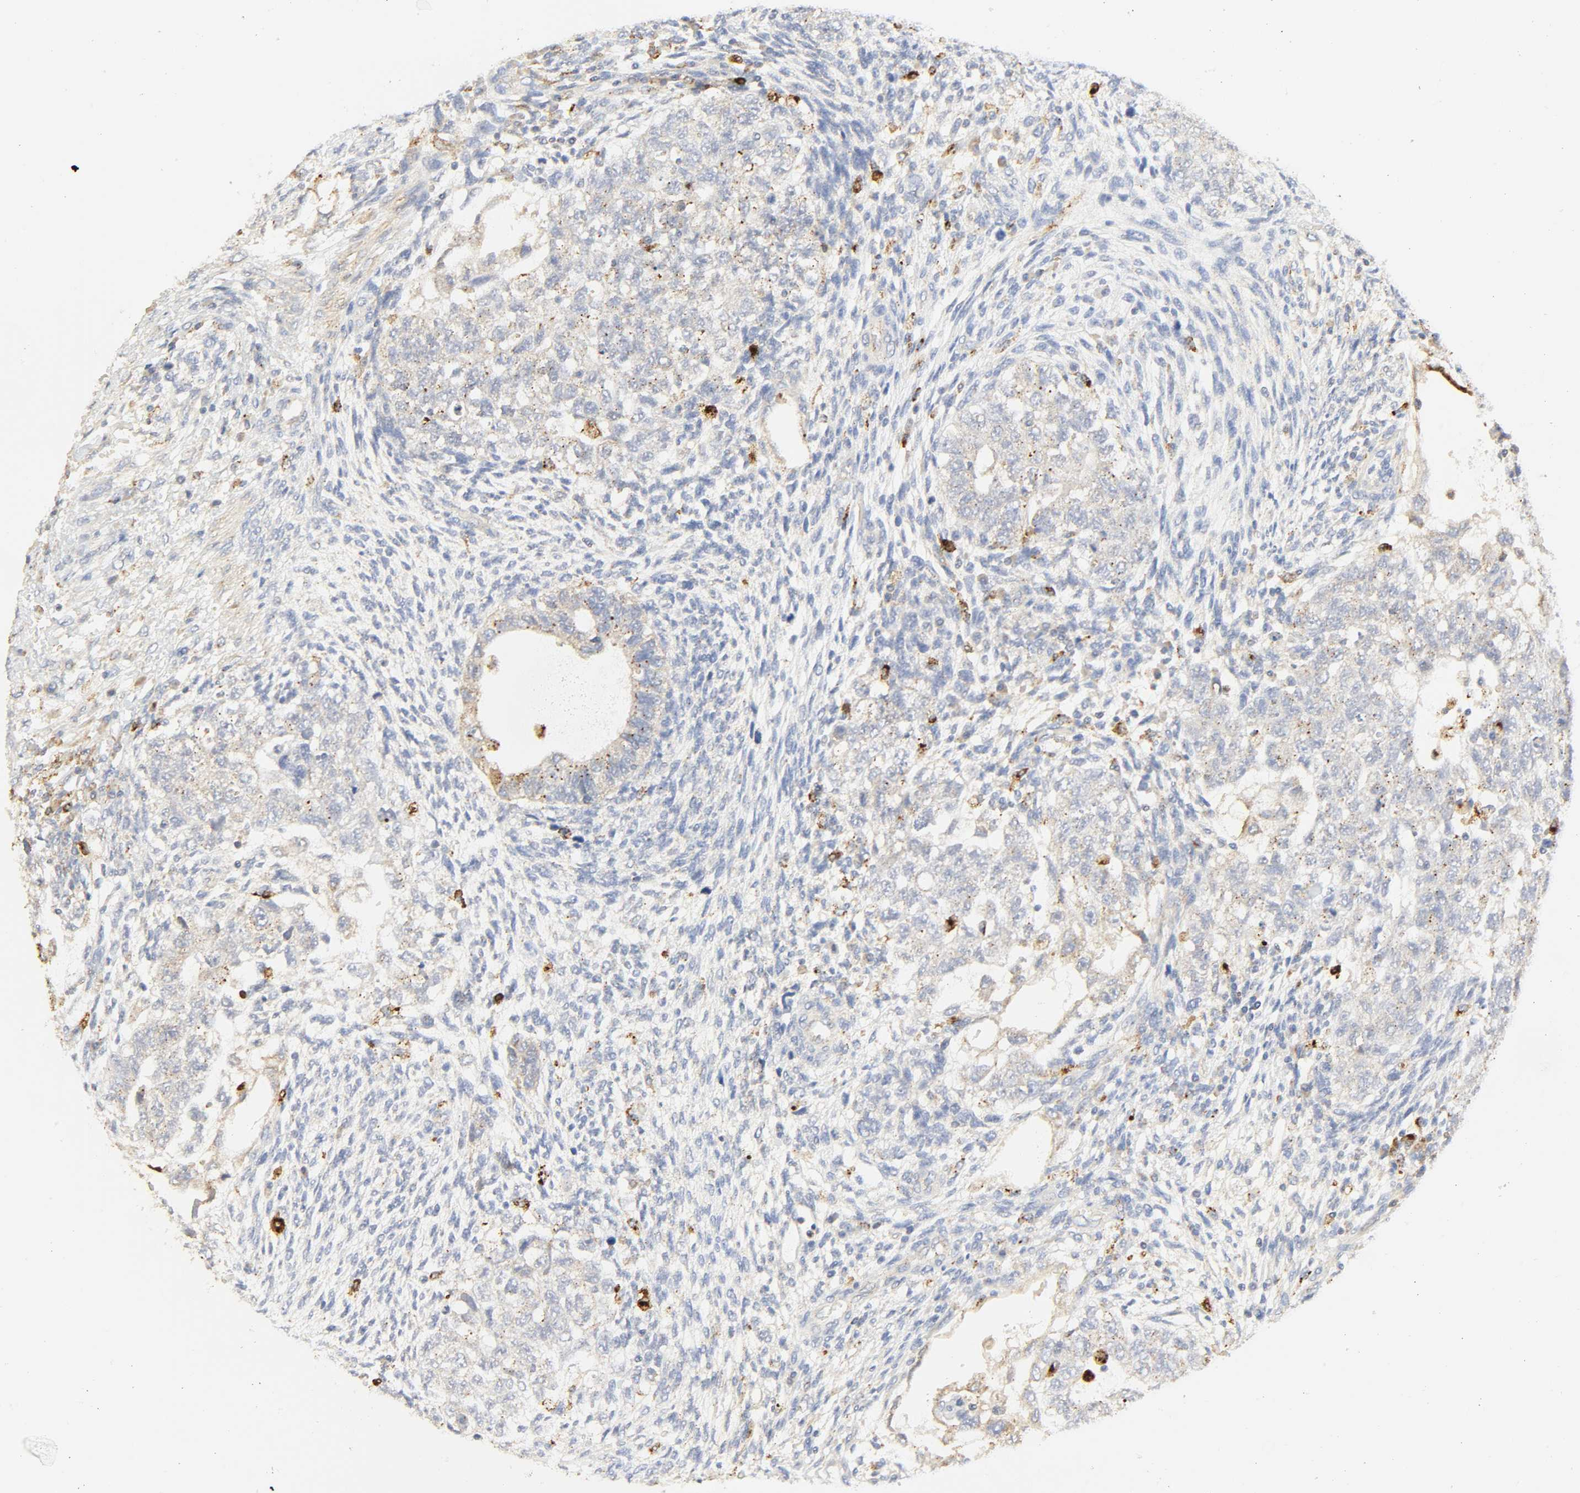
{"staining": {"intensity": "moderate", "quantity": "25%-75%", "location": "cytoplasmic/membranous"}, "tissue": "testis cancer", "cell_type": "Tumor cells", "image_type": "cancer", "snomed": [{"axis": "morphology", "description": "Normal tissue, NOS"}, {"axis": "morphology", "description": "Carcinoma, Embryonal, NOS"}, {"axis": "topography", "description": "Testis"}], "caption": "This histopathology image reveals testis embryonal carcinoma stained with IHC to label a protein in brown. The cytoplasmic/membranous of tumor cells show moderate positivity for the protein. Nuclei are counter-stained blue.", "gene": "CAMK2A", "patient": {"sex": "male", "age": 36}}